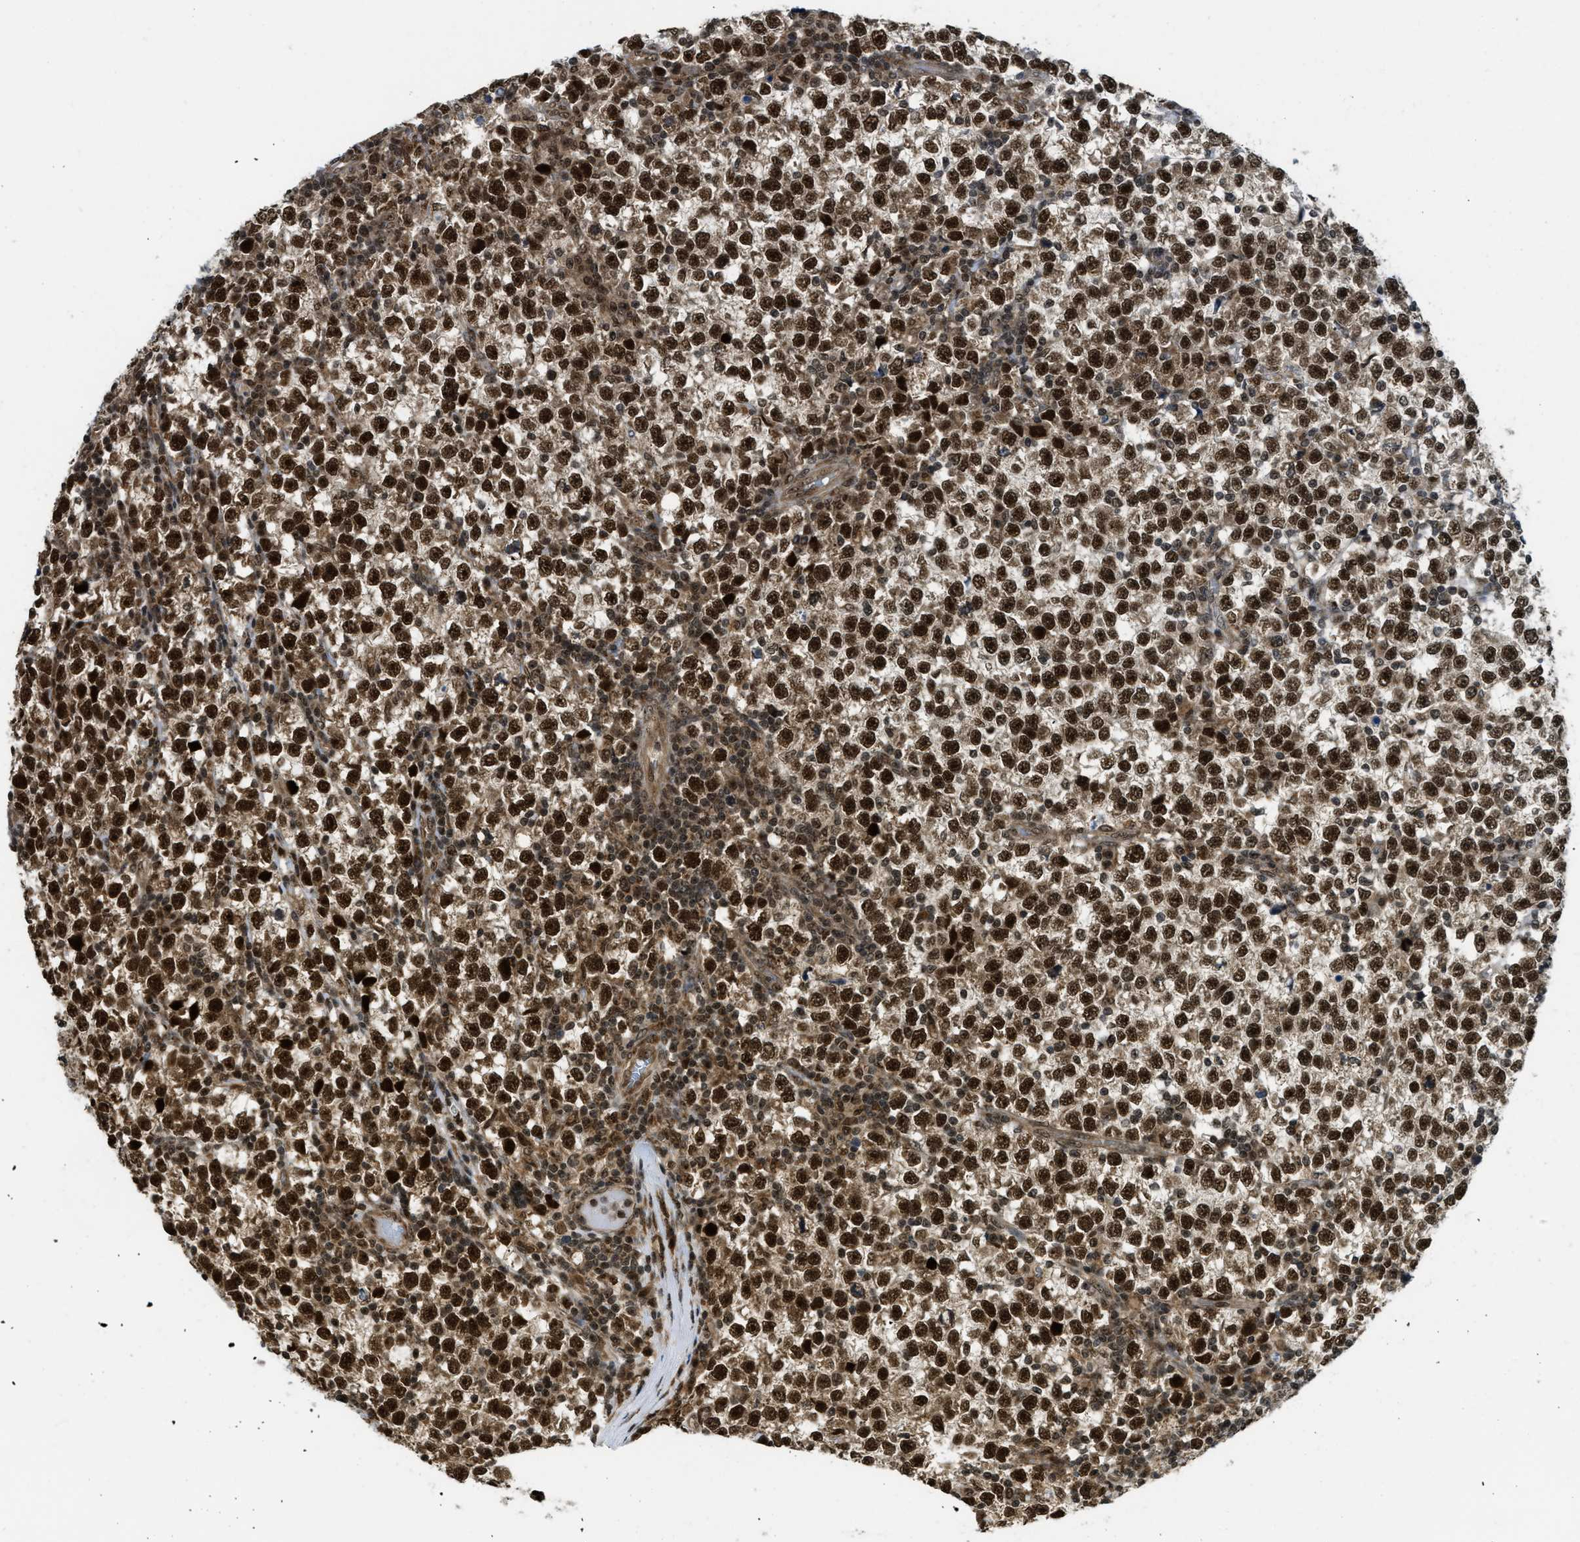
{"staining": {"intensity": "strong", "quantity": ">75%", "location": "cytoplasmic/membranous,nuclear"}, "tissue": "testis cancer", "cell_type": "Tumor cells", "image_type": "cancer", "snomed": [{"axis": "morphology", "description": "Seminoma, NOS"}, {"axis": "topography", "description": "Testis"}], "caption": "A high-resolution image shows immunohistochemistry (IHC) staining of testis seminoma, which exhibits strong cytoplasmic/membranous and nuclear staining in about >75% of tumor cells.", "gene": "TACC1", "patient": {"sex": "male", "age": 43}}